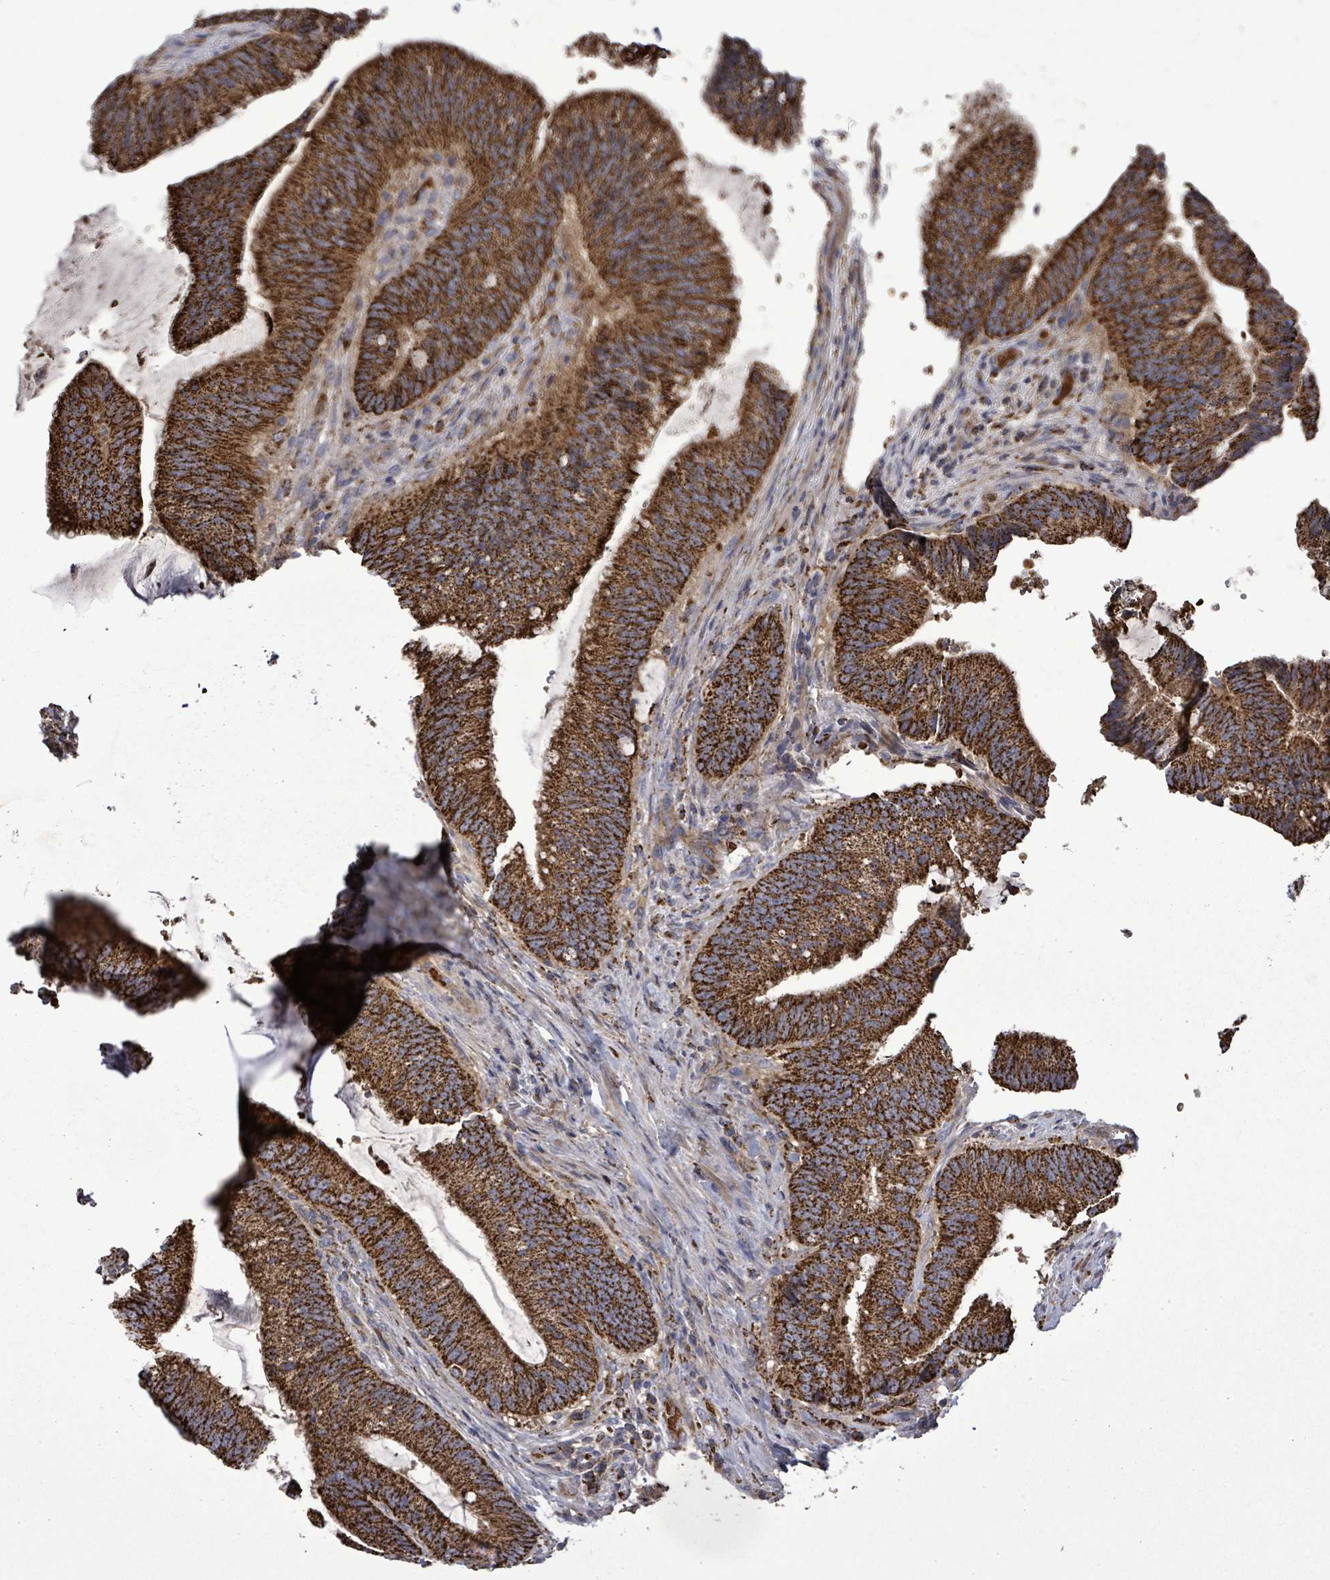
{"staining": {"intensity": "strong", "quantity": ">75%", "location": "cytoplasmic/membranous"}, "tissue": "colorectal cancer", "cell_type": "Tumor cells", "image_type": "cancer", "snomed": [{"axis": "morphology", "description": "Adenocarcinoma, NOS"}, {"axis": "topography", "description": "Colon"}], "caption": "Adenocarcinoma (colorectal) tissue displays strong cytoplasmic/membranous positivity in approximately >75% of tumor cells (brown staining indicates protein expression, while blue staining denotes nuclei).", "gene": "MTMR12", "patient": {"sex": "female", "age": 43}}